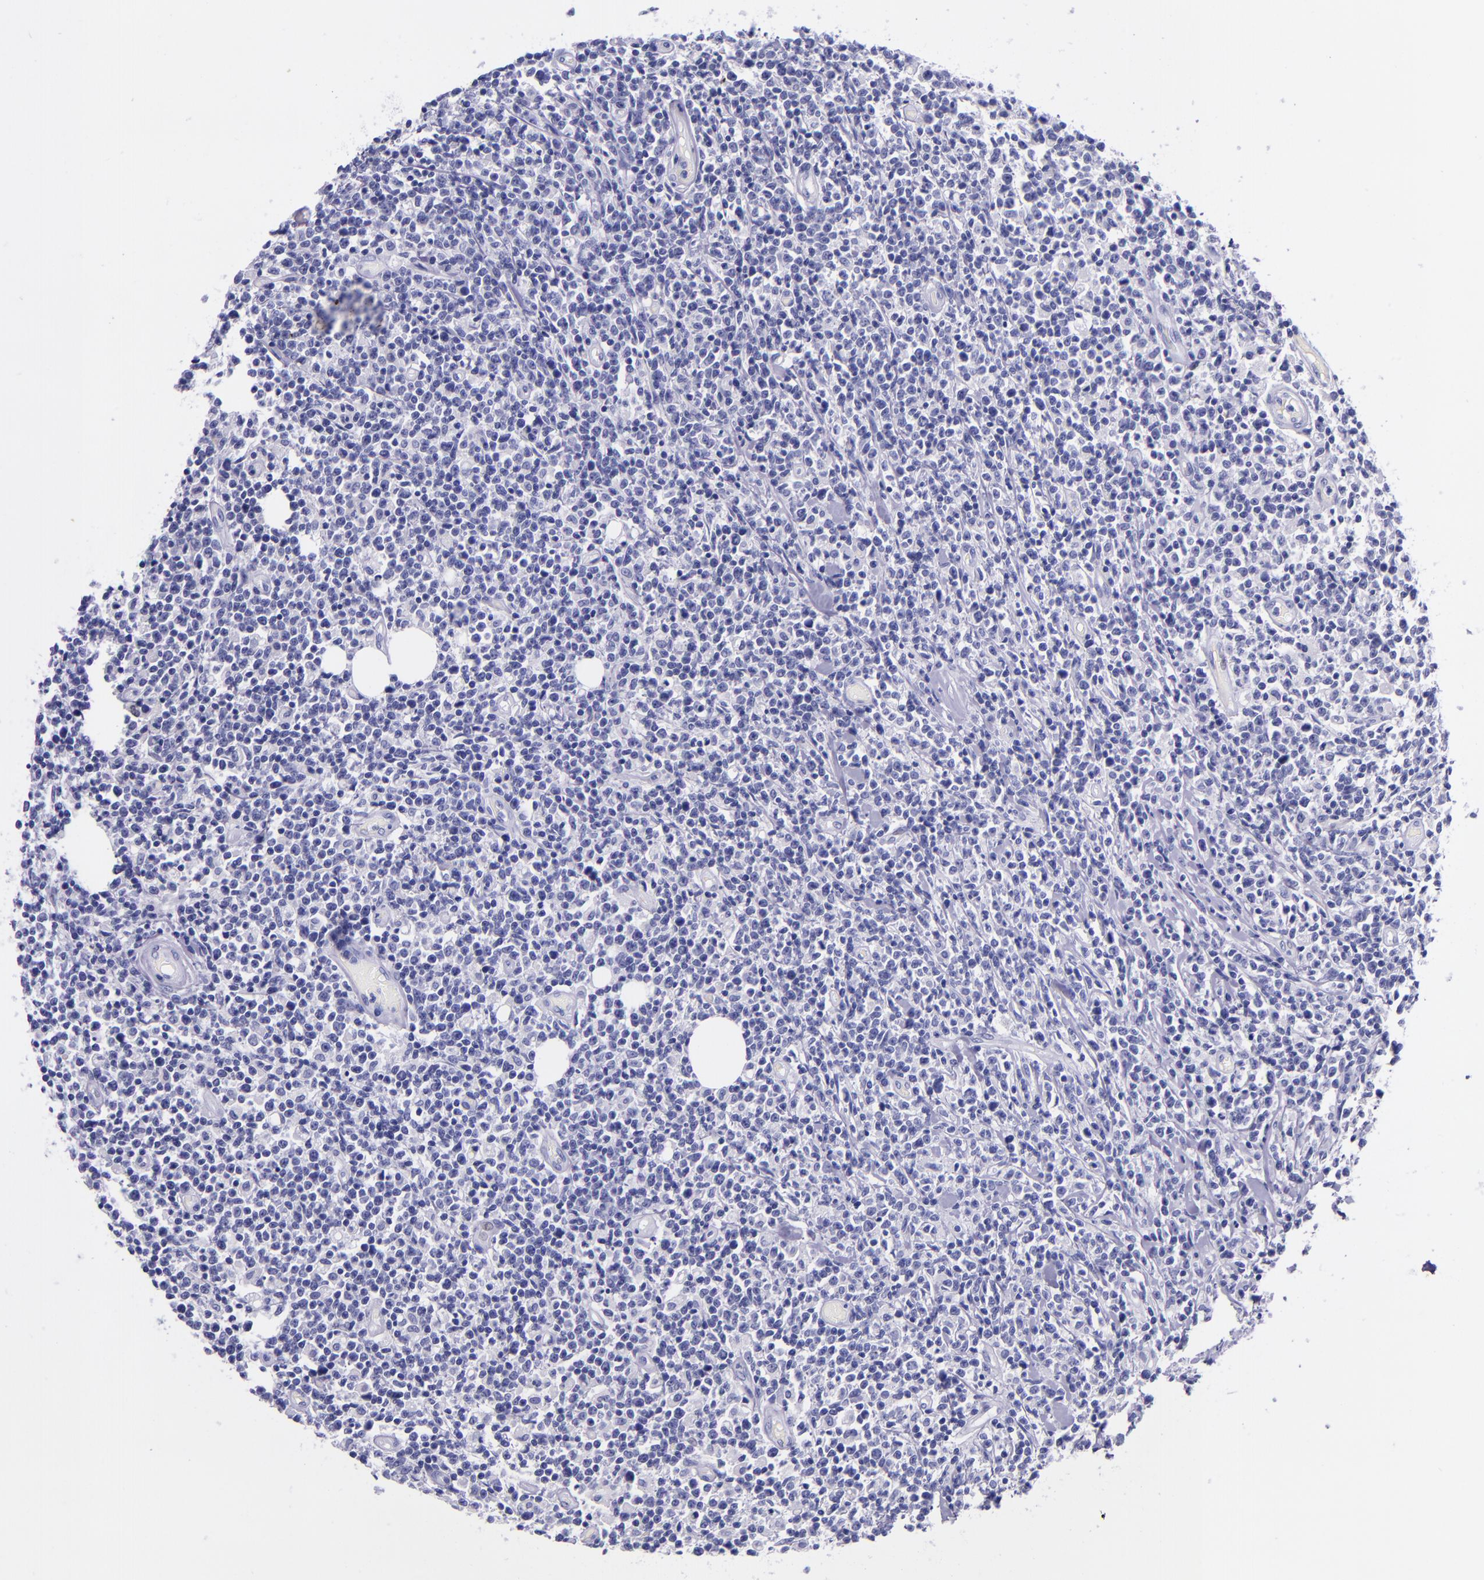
{"staining": {"intensity": "negative", "quantity": "none", "location": "none"}, "tissue": "lymphoma", "cell_type": "Tumor cells", "image_type": "cancer", "snomed": [{"axis": "morphology", "description": "Malignant lymphoma, non-Hodgkin's type, High grade"}, {"axis": "topography", "description": "Colon"}], "caption": "This is an immunohistochemistry histopathology image of human high-grade malignant lymphoma, non-Hodgkin's type. There is no staining in tumor cells.", "gene": "KRT4", "patient": {"sex": "male", "age": 82}}